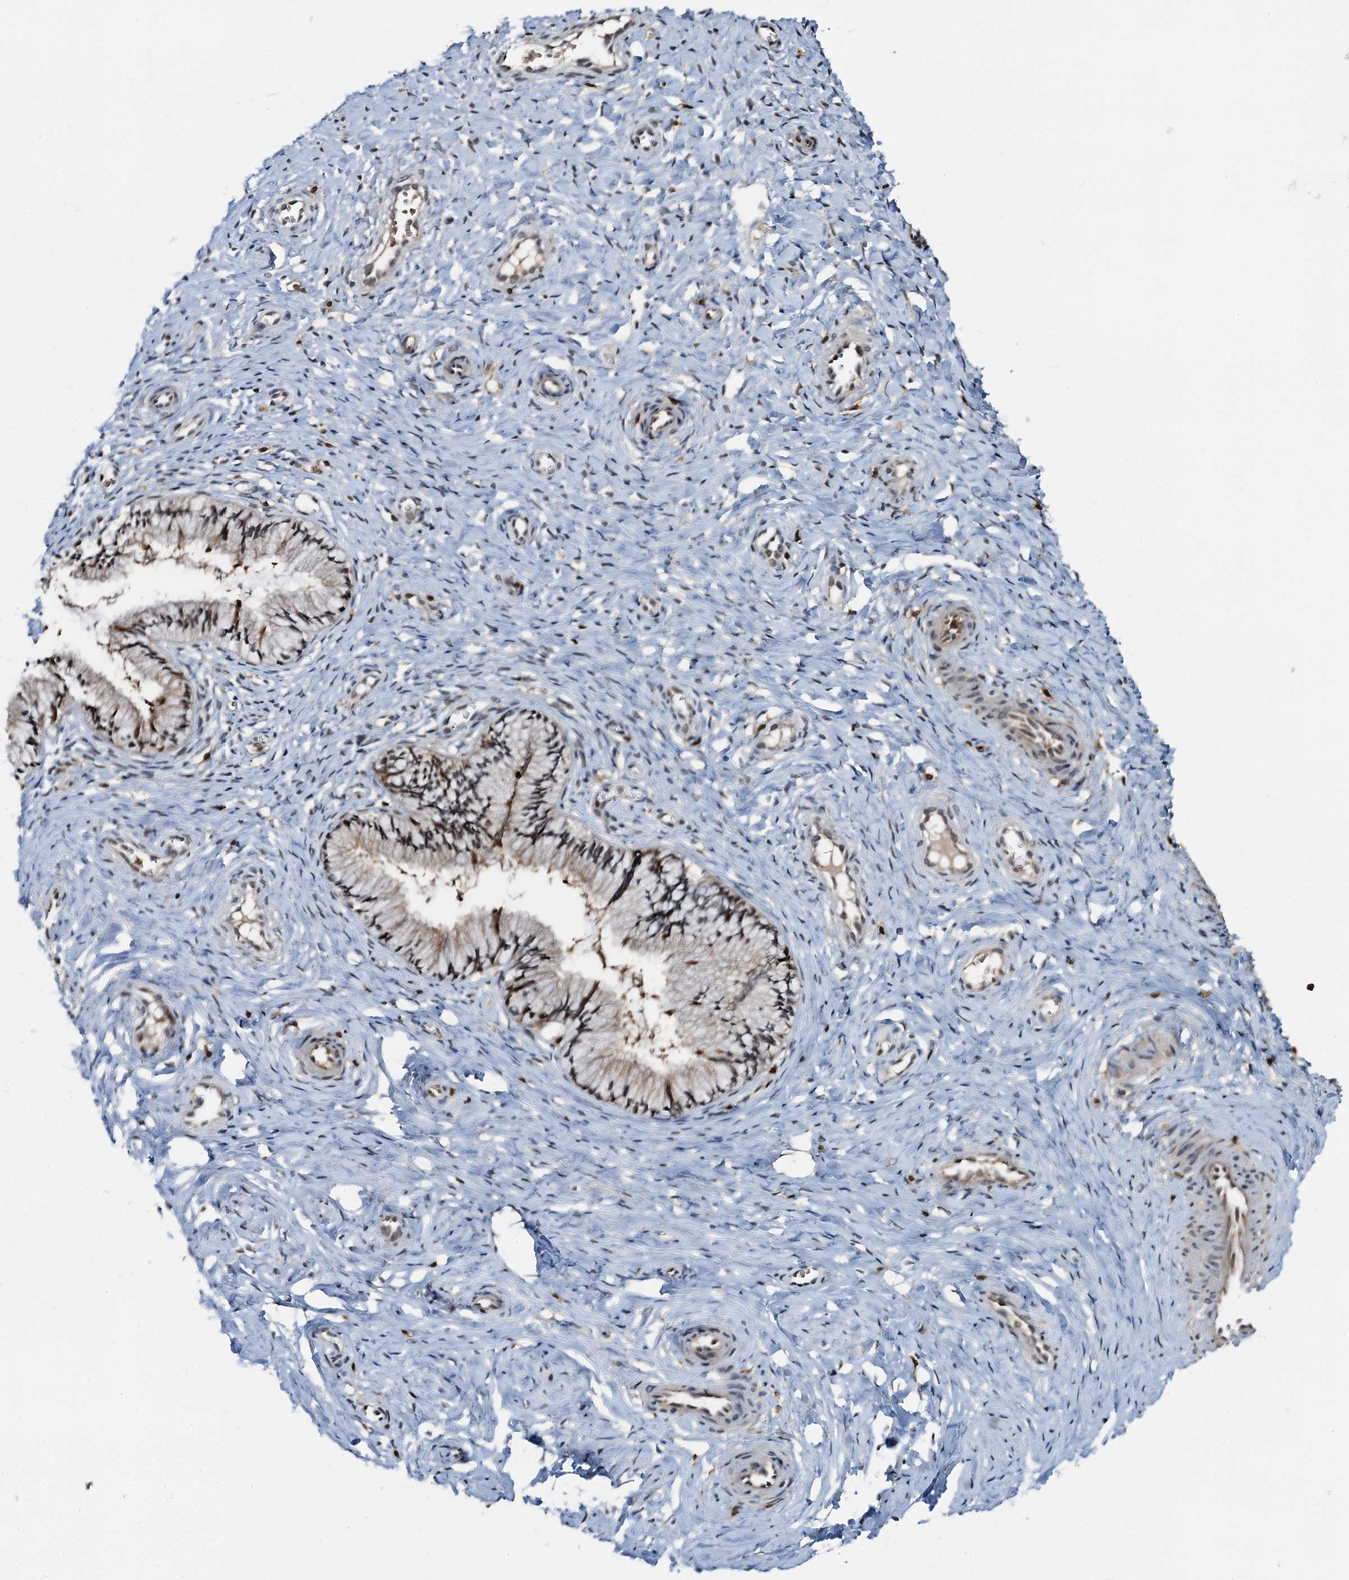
{"staining": {"intensity": "moderate", "quantity": ">75%", "location": "cytoplasmic/membranous,nuclear"}, "tissue": "cervix", "cell_type": "Glandular cells", "image_type": "normal", "snomed": [{"axis": "morphology", "description": "Normal tissue, NOS"}, {"axis": "topography", "description": "Cervix"}], "caption": "Immunohistochemistry (IHC) staining of normal cervix, which demonstrates medium levels of moderate cytoplasmic/membranous,nuclear positivity in approximately >75% of glandular cells indicating moderate cytoplasmic/membranous,nuclear protein positivity. The staining was performed using DAB (3,3'-diaminobenzidine) (brown) for protein detection and nuclei were counterstained in hematoxylin (blue).", "gene": "ZNF609", "patient": {"sex": "female", "age": 27}}